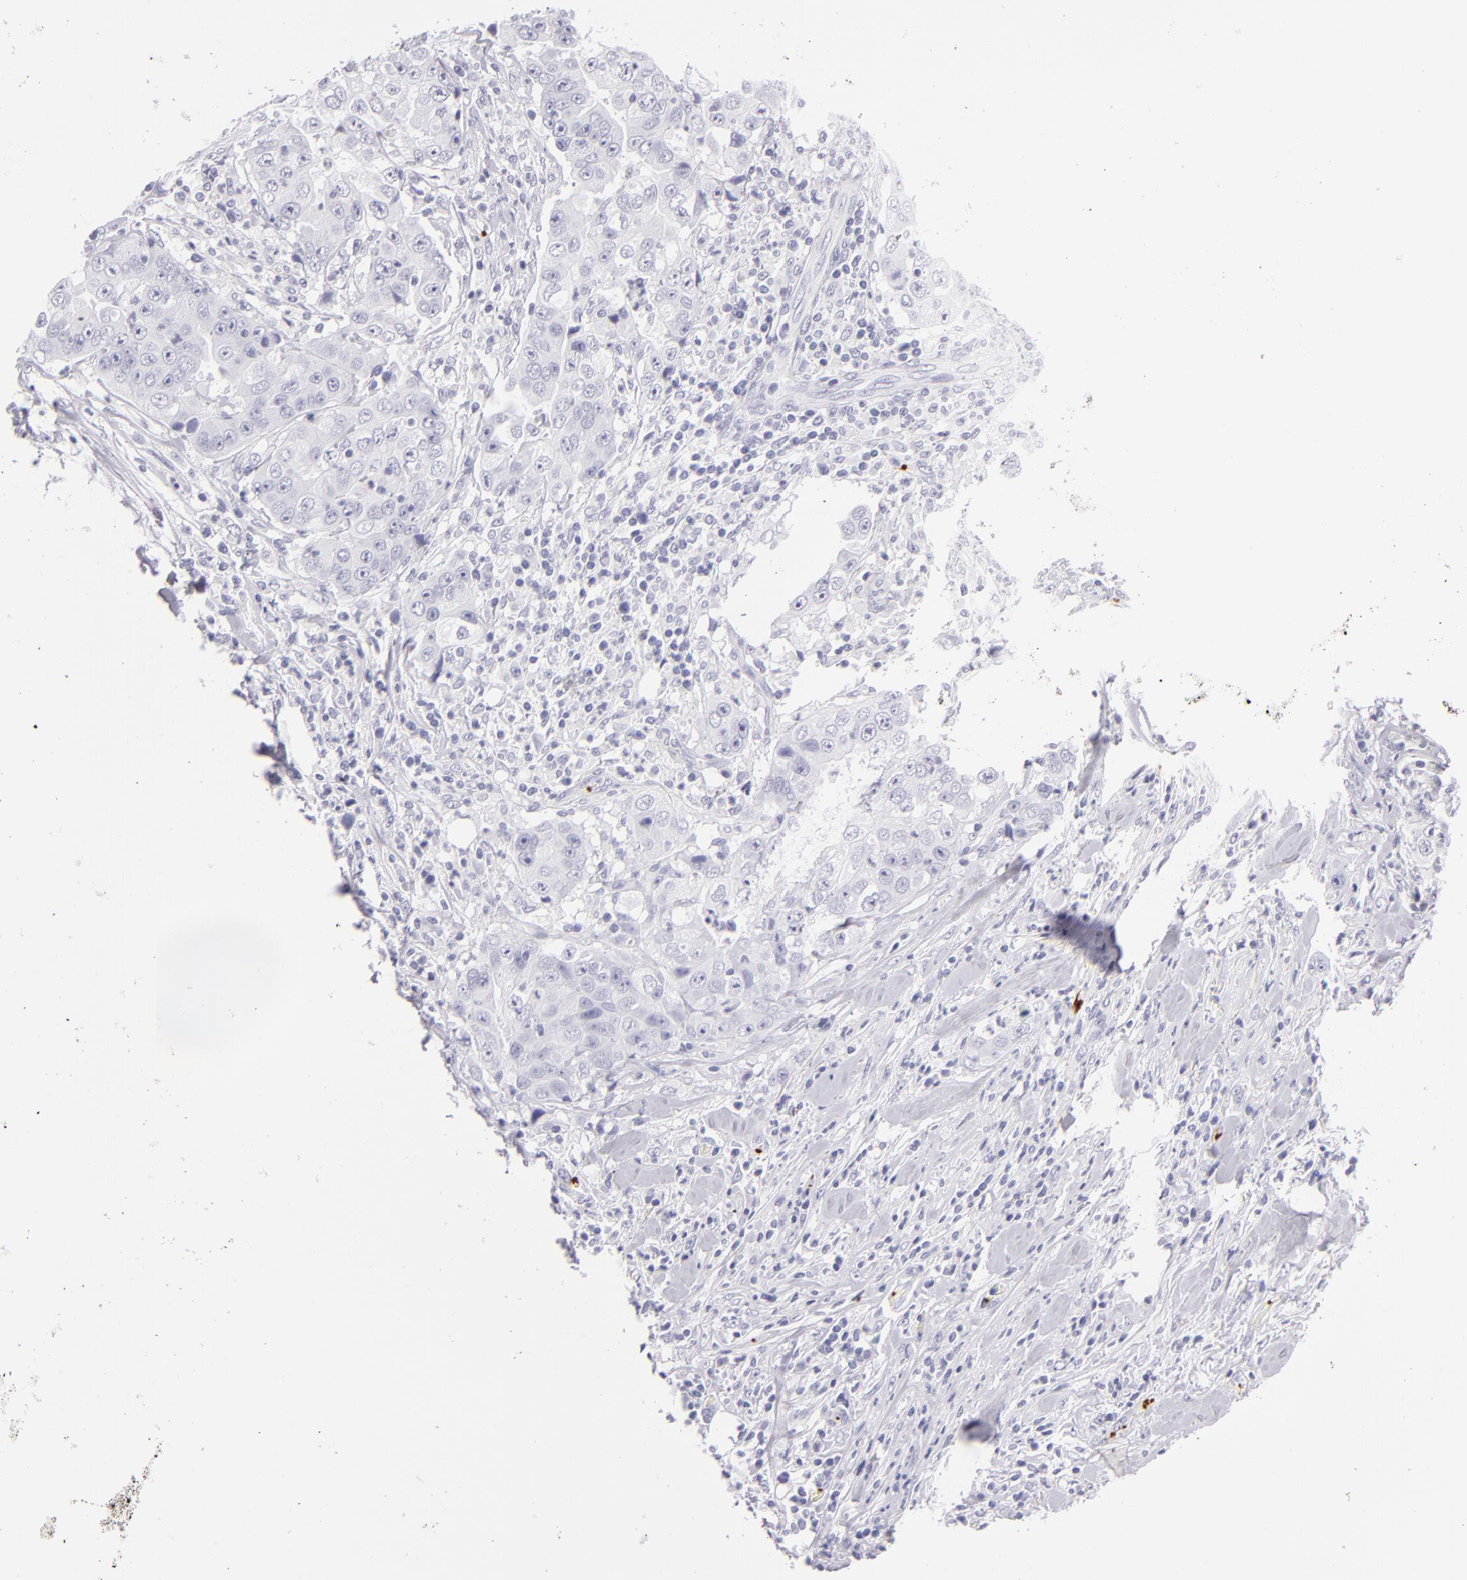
{"staining": {"intensity": "negative", "quantity": "none", "location": "none"}, "tissue": "lung cancer", "cell_type": "Tumor cells", "image_type": "cancer", "snomed": [{"axis": "morphology", "description": "Squamous cell carcinoma, NOS"}, {"axis": "topography", "description": "Lung"}], "caption": "Immunohistochemistry (IHC) micrograph of neoplastic tissue: human squamous cell carcinoma (lung) stained with DAB (3,3'-diaminobenzidine) exhibits no significant protein staining in tumor cells.", "gene": "GP1BA", "patient": {"sex": "male", "age": 64}}